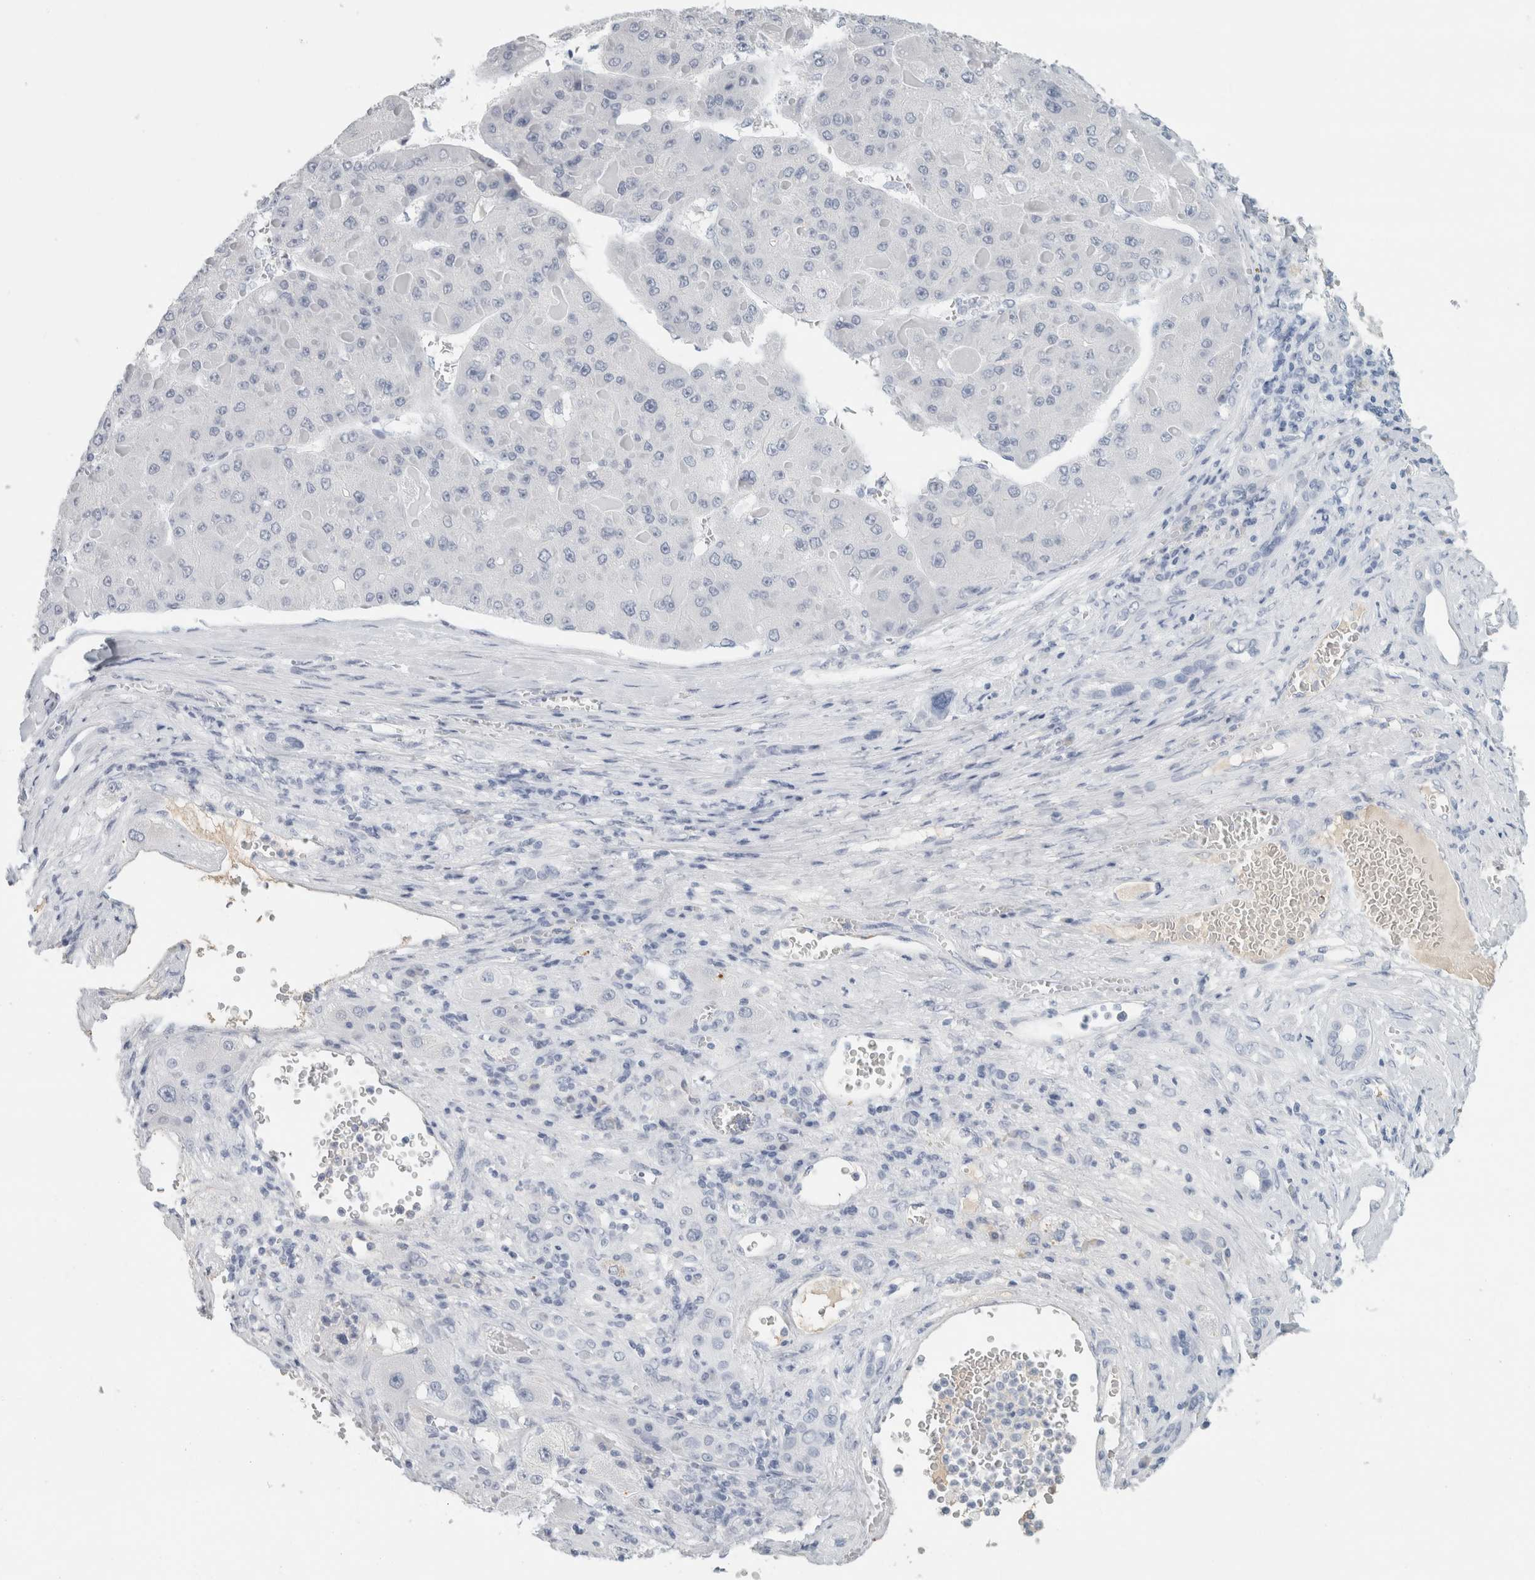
{"staining": {"intensity": "negative", "quantity": "none", "location": "none"}, "tissue": "liver cancer", "cell_type": "Tumor cells", "image_type": "cancer", "snomed": [{"axis": "morphology", "description": "Carcinoma, Hepatocellular, NOS"}, {"axis": "topography", "description": "Liver"}], "caption": "Immunohistochemical staining of human liver hepatocellular carcinoma demonstrates no significant positivity in tumor cells.", "gene": "TSPAN8", "patient": {"sex": "female", "age": 73}}